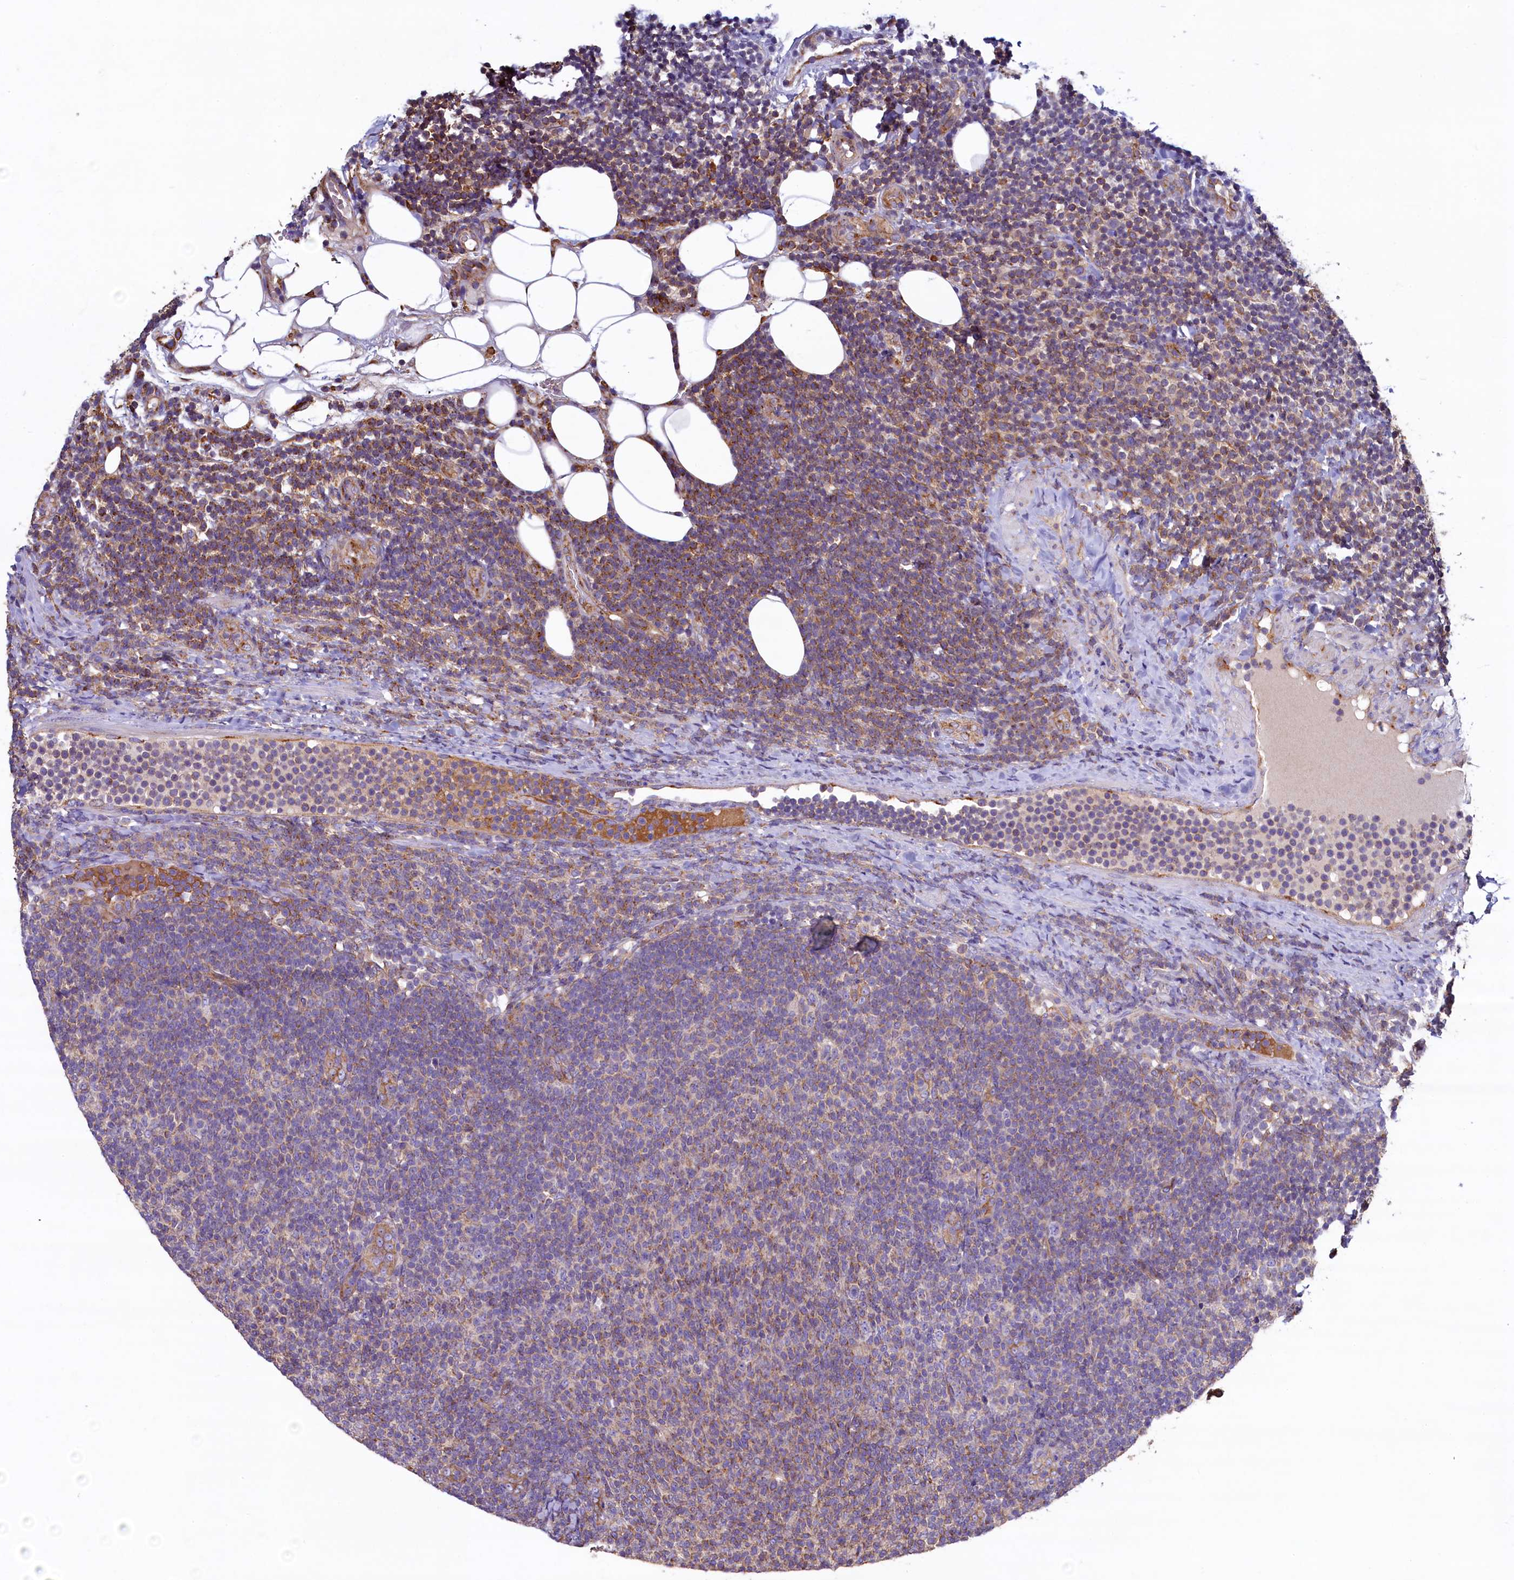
{"staining": {"intensity": "moderate", "quantity": "25%-75%", "location": "cytoplasmic/membranous"}, "tissue": "lymphoma", "cell_type": "Tumor cells", "image_type": "cancer", "snomed": [{"axis": "morphology", "description": "Malignant lymphoma, non-Hodgkin's type, Low grade"}, {"axis": "topography", "description": "Lymph node"}], "caption": "Immunohistochemical staining of human lymphoma reveals moderate cytoplasmic/membranous protein positivity in approximately 25%-75% of tumor cells.", "gene": "GPR21", "patient": {"sex": "male", "age": 66}}